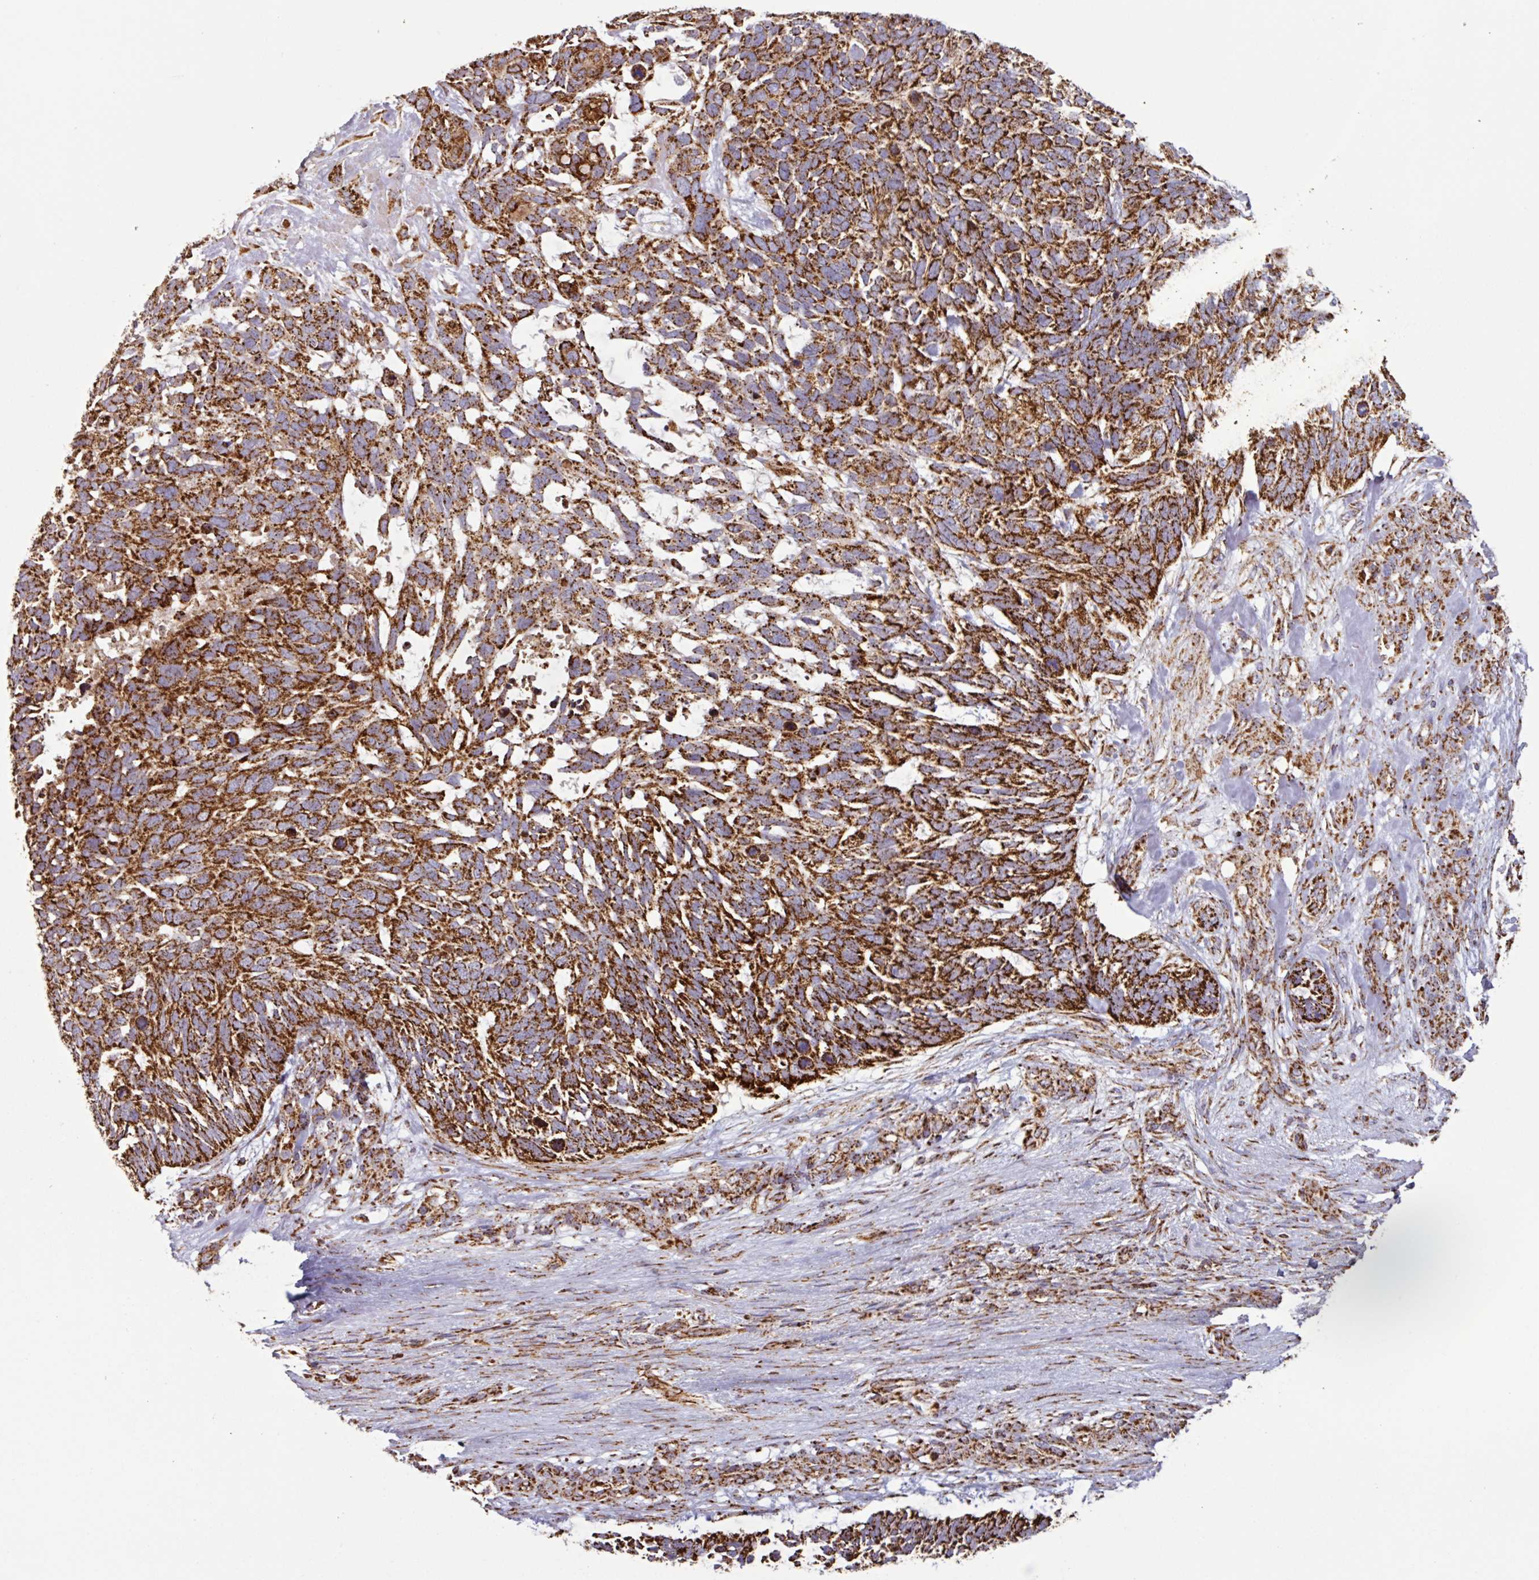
{"staining": {"intensity": "strong", "quantity": ">75%", "location": "cytoplasmic/membranous"}, "tissue": "skin cancer", "cell_type": "Tumor cells", "image_type": "cancer", "snomed": [{"axis": "morphology", "description": "Basal cell carcinoma"}, {"axis": "topography", "description": "Skin"}], "caption": "Immunohistochemical staining of human basal cell carcinoma (skin) exhibits high levels of strong cytoplasmic/membranous positivity in approximately >75% of tumor cells.", "gene": "TRAP1", "patient": {"sex": "male", "age": 88}}